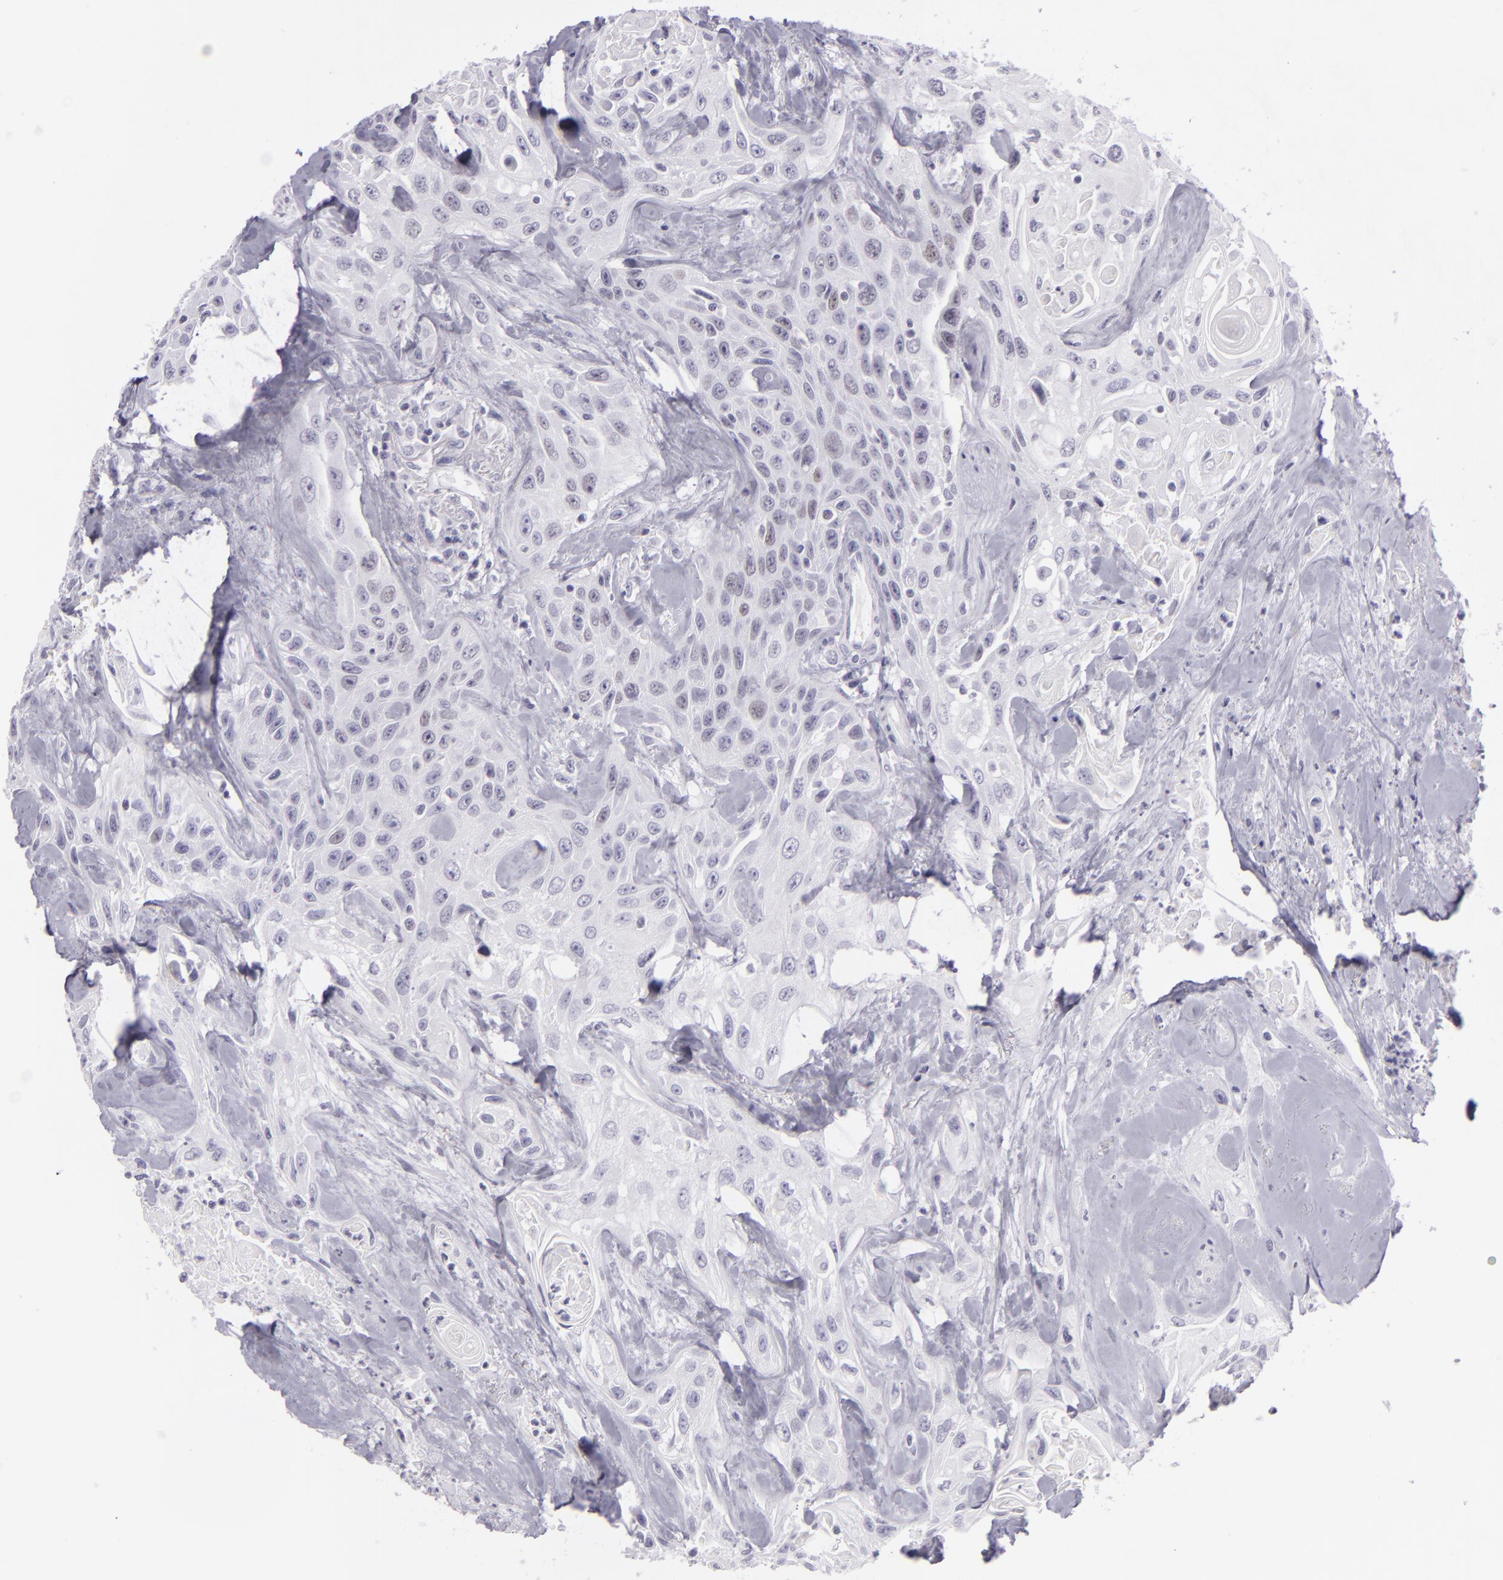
{"staining": {"intensity": "negative", "quantity": "none", "location": "none"}, "tissue": "urothelial cancer", "cell_type": "Tumor cells", "image_type": "cancer", "snomed": [{"axis": "morphology", "description": "Urothelial carcinoma, High grade"}, {"axis": "topography", "description": "Urinary bladder"}], "caption": "Immunohistochemistry (IHC) photomicrograph of neoplastic tissue: human urothelial cancer stained with DAB (3,3'-diaminobenzidine) demonstrates no significant protein staining in tumor cells.", "gene": "MCM3", "patient": {"sex": "female", "age": 84}}